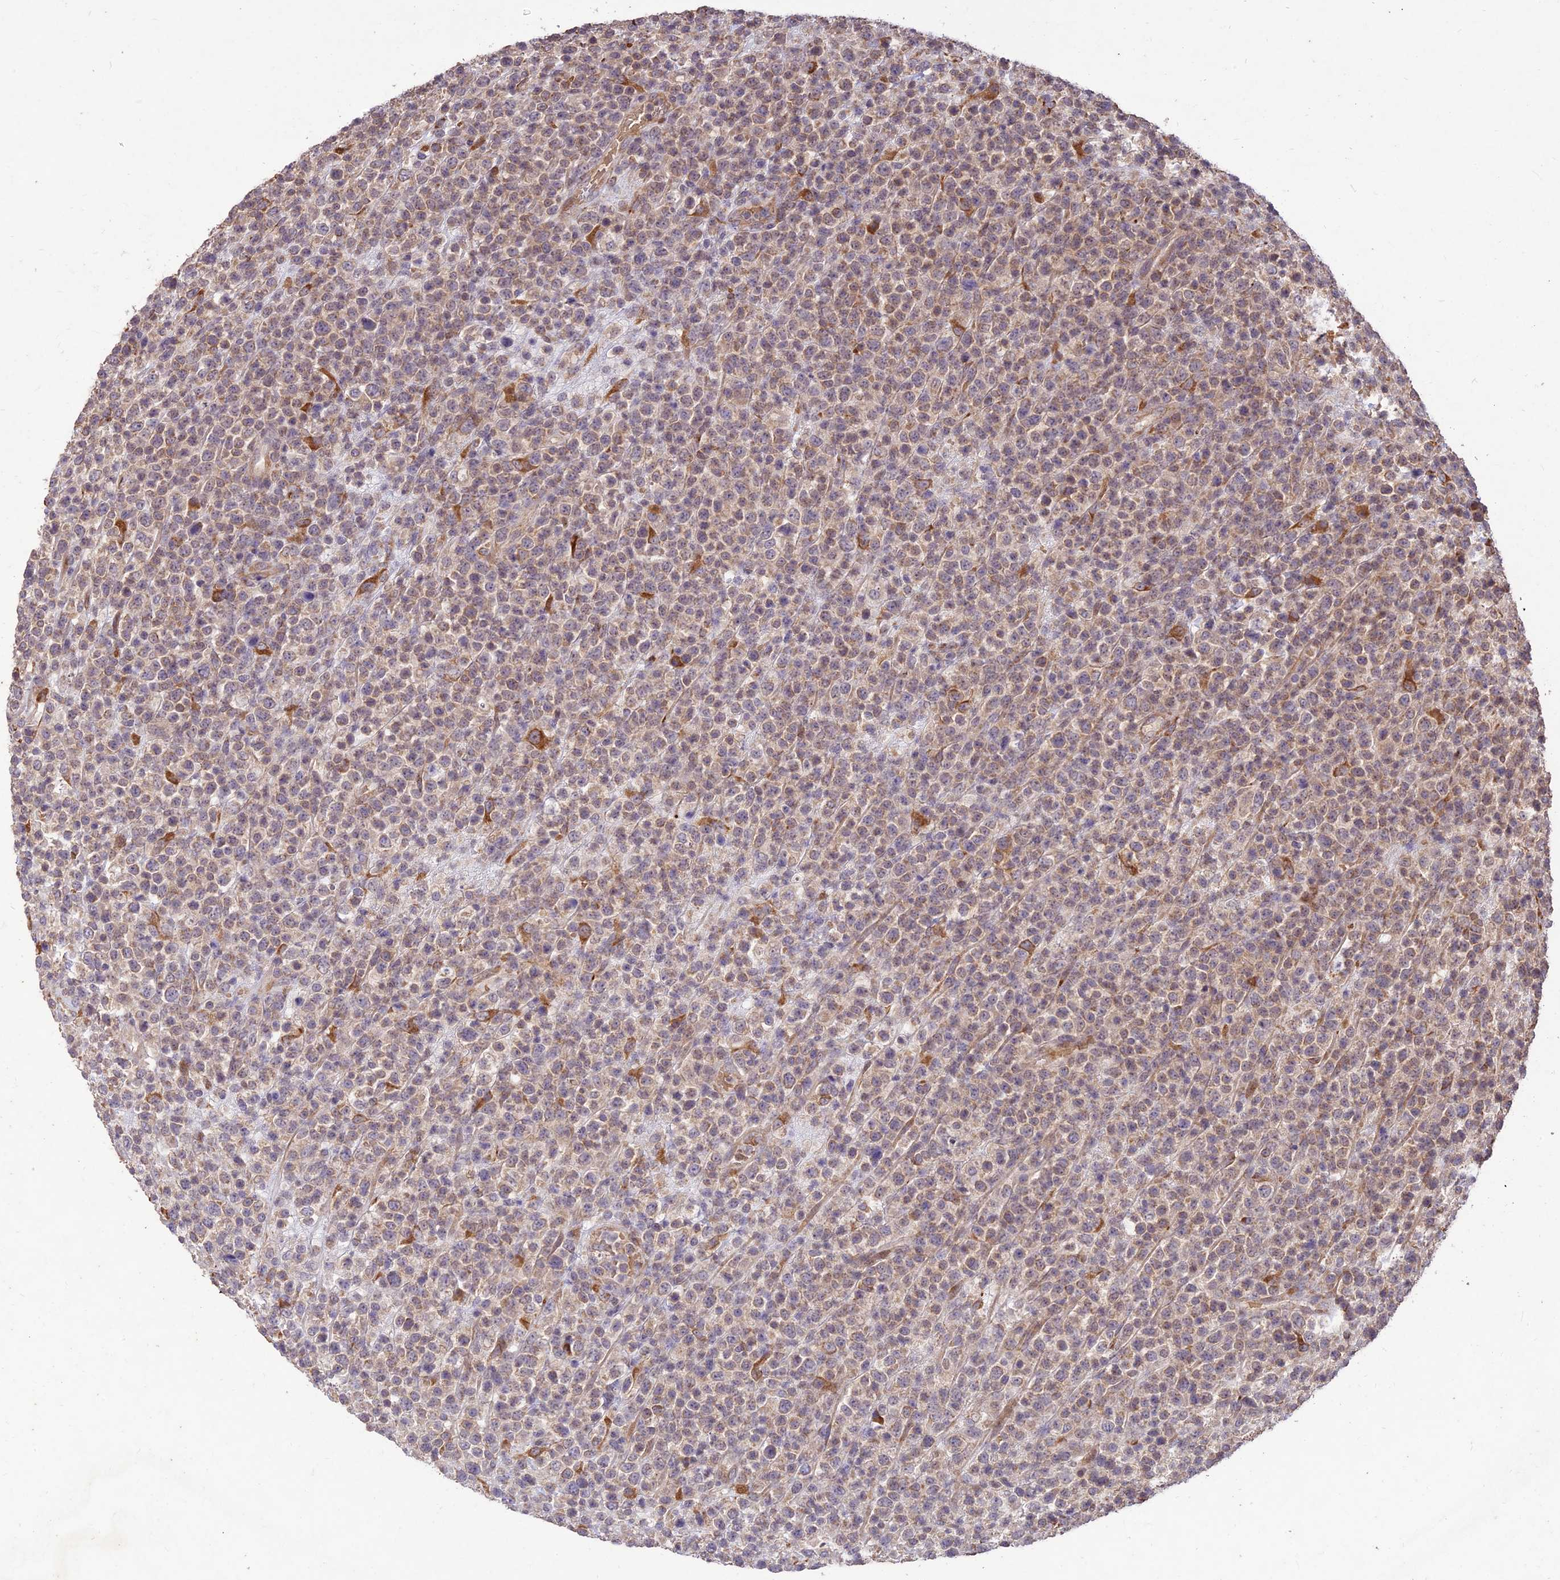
{"staining": {"intensity": "weak", "quantity": "25%-75%", "location": "cytoplasmic/membranous"}, "tissue": "lymphoma", "cell_type": "Tumor cells", "image_type": "cancer", "snomed": [{"axis": "morphology", "description": "Malignant lymphoma, non-Hodgkin's type, High grade"}, {"axis": "topography", "description": "Colon"}], "caption": "A photomicrograph showing weak cytoplasmic/membranous positivity in about 25%-75% of tumor cells in lymphoma, as visualized by brown immunohistochemical staining.", "gene": "PPP1R11", "patient": {"sex": "female", "age": 53}}